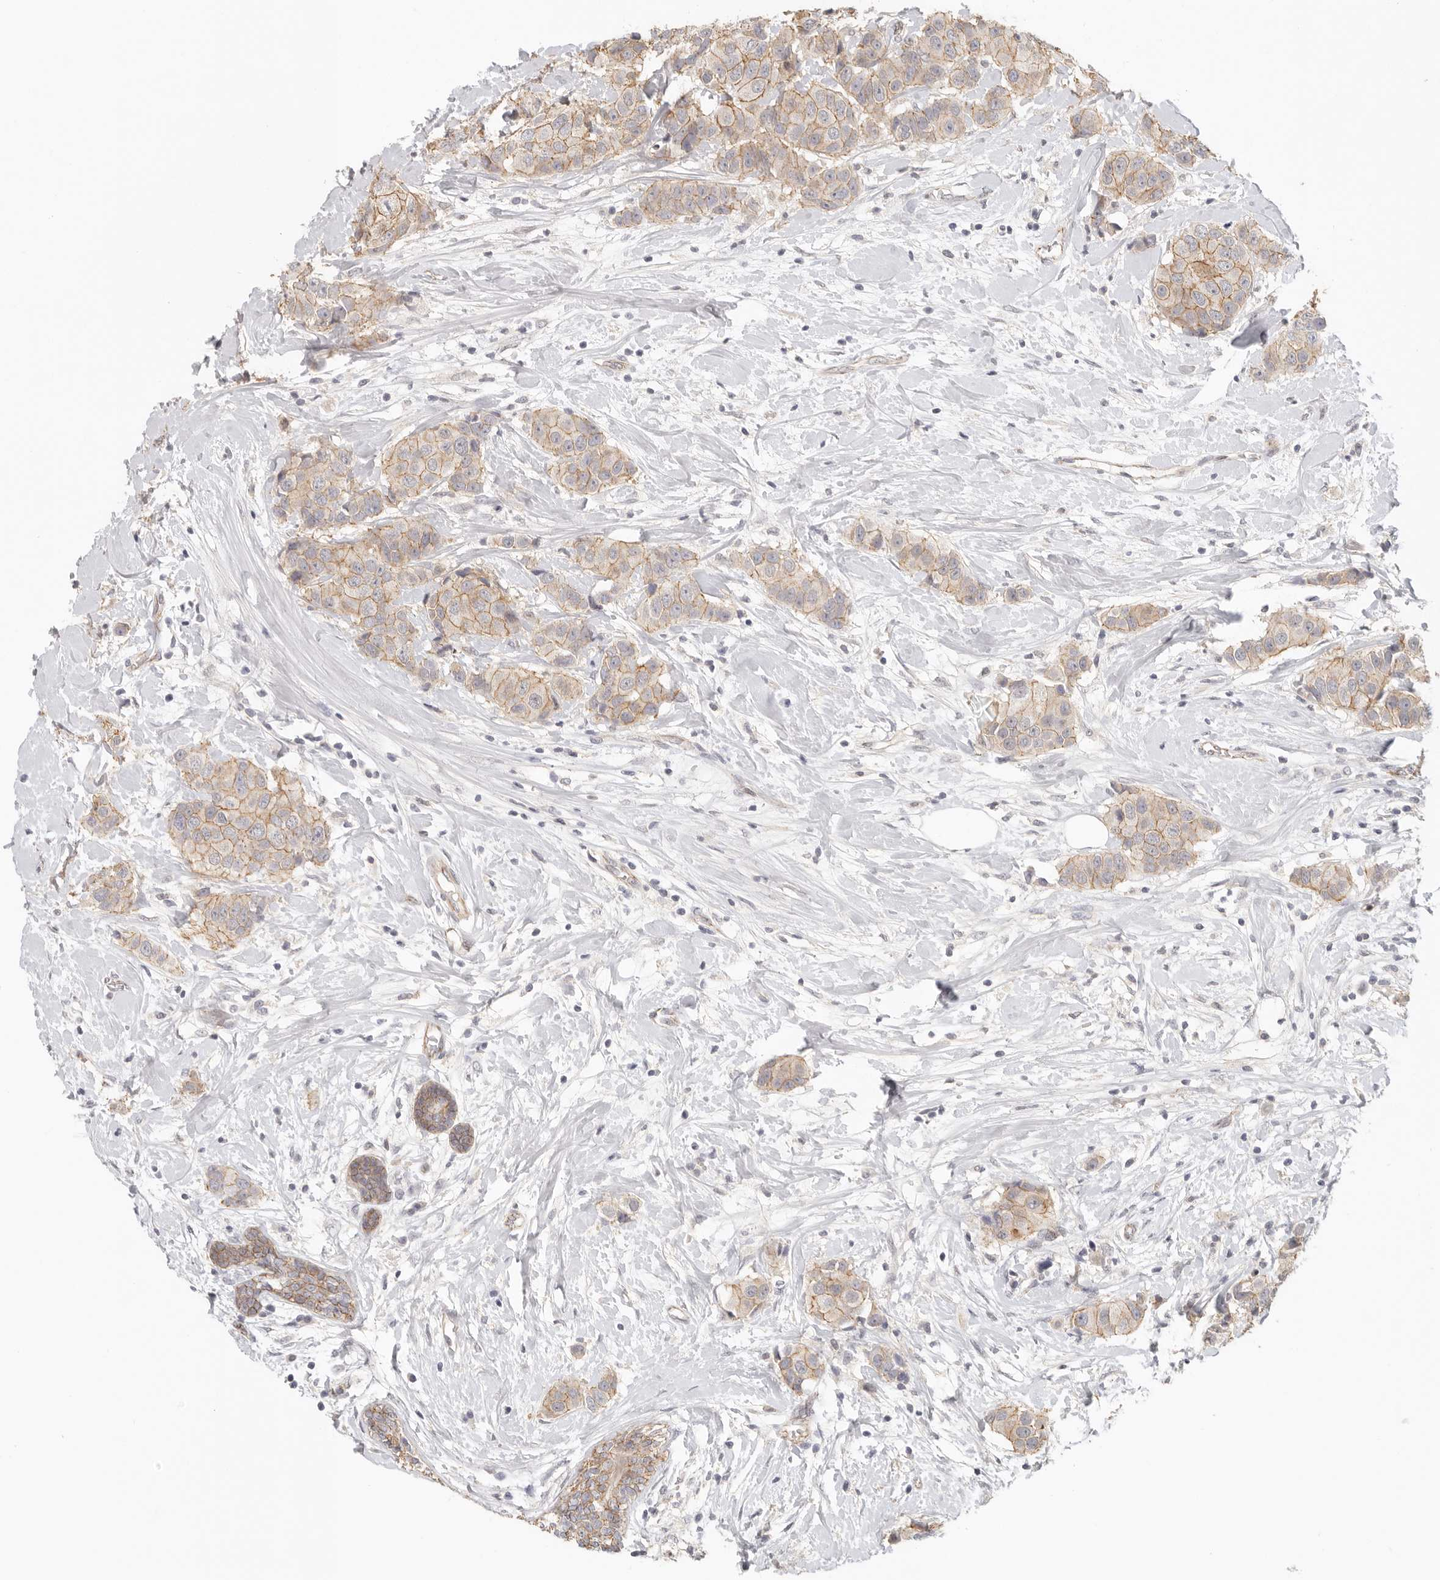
{"staining": {"intensity": "moderate", "quantity": ">75%", "location": "cytoplasmic/membranous"}, "tissue": "breast cancer", "cell_type": "Tumor cells", "image_type": "cancer", "snomed": [{"axis": "morphology", "description": "Normal tissue, NOS"}, {"axis": "morphology", "description": "Duct carcinoma"}, {"axis": "topography", "description": "Breast"}], "caption": "Immunohistochemical staining of breast invasive ductal carcinoma displays medium levels of moderate cytoplasmic/membranous positivity in about >75% of tumor cells. (IHC, brightfield microscopy, high magnification).", "gene": "ANXA9", "patient": {"sex": "female", "age": 39}}